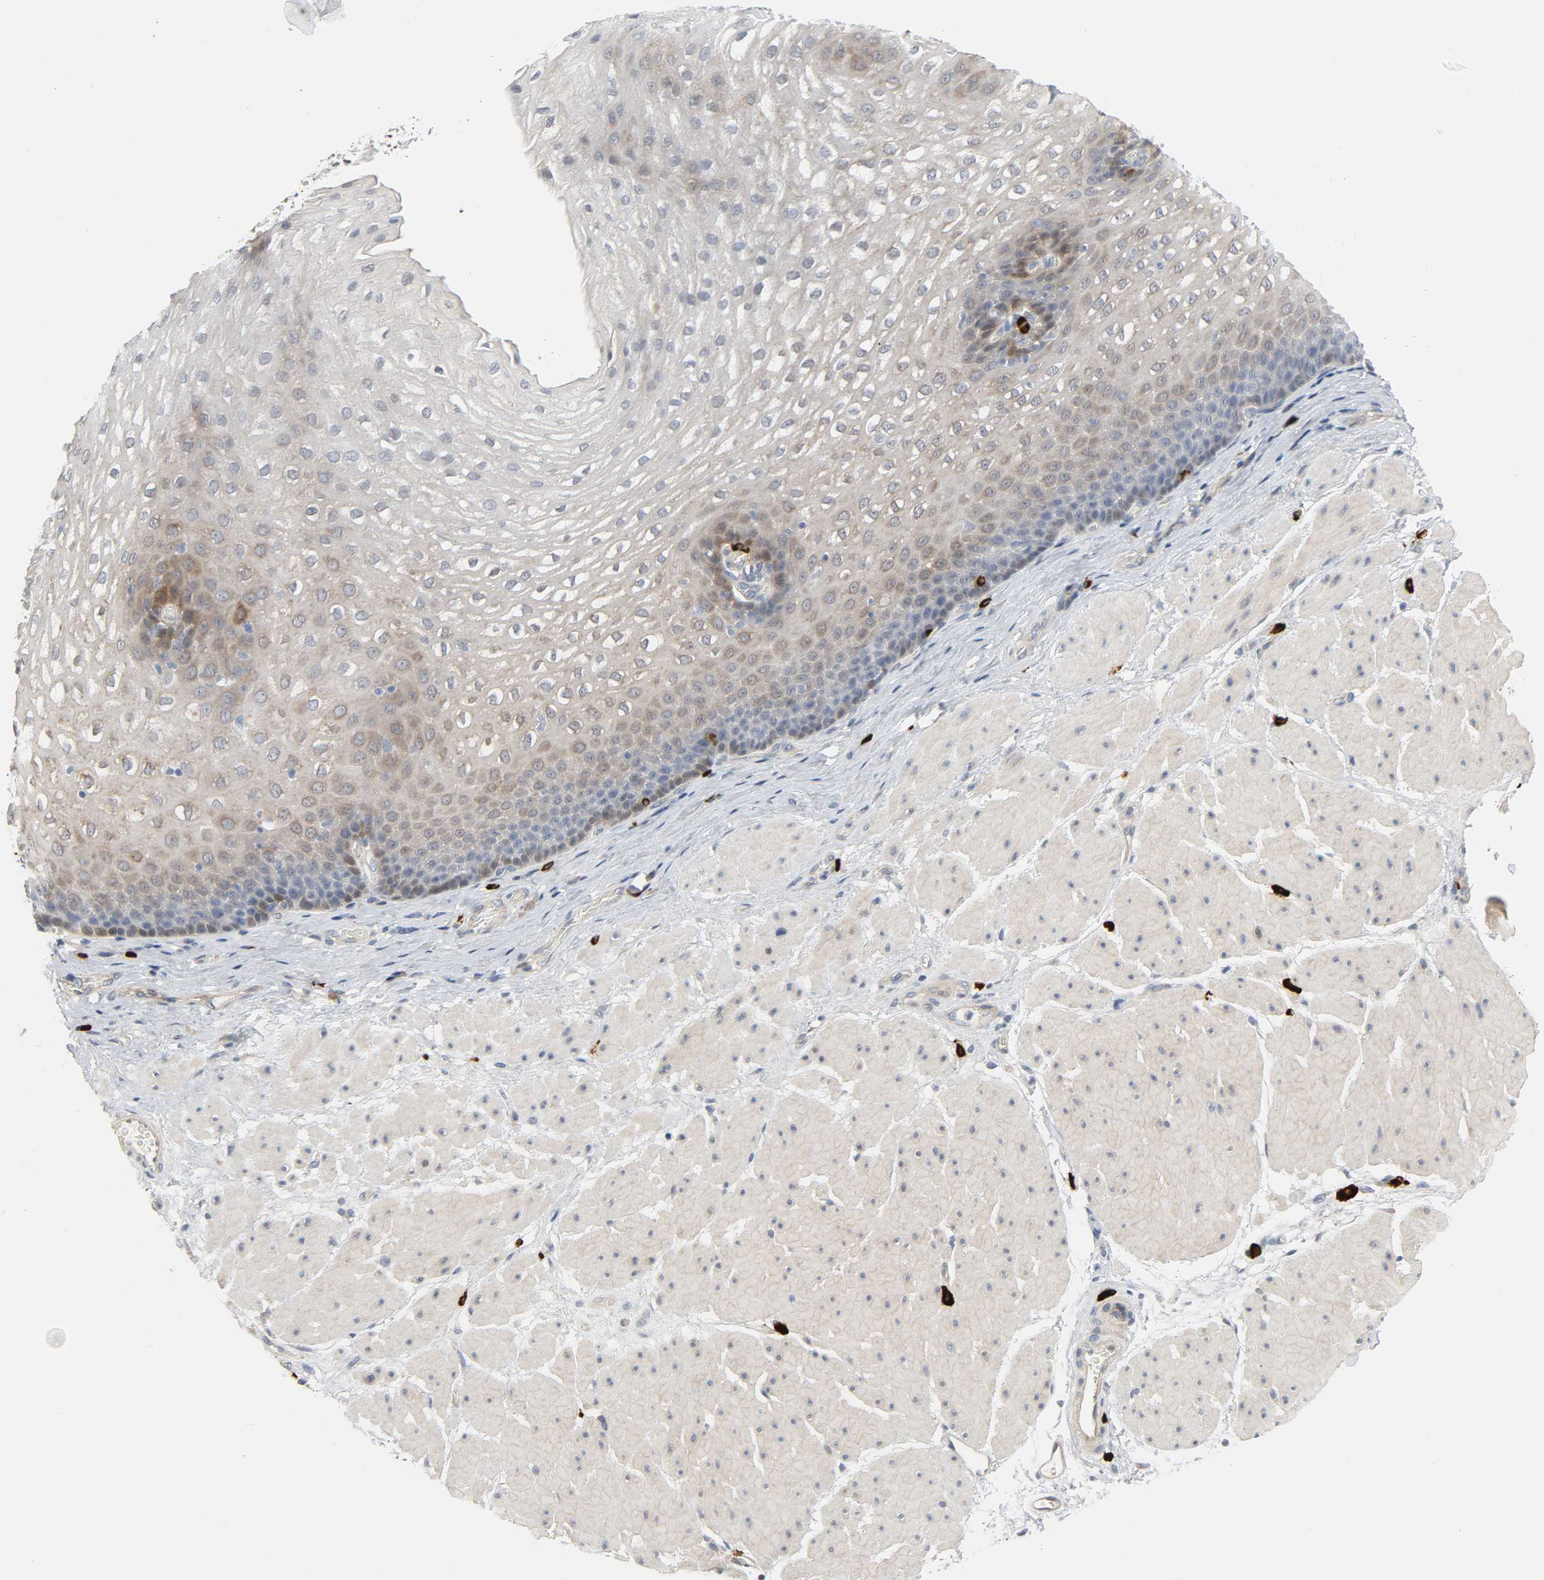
{"staining": {"intensity": "moderate", "quantity": "25%-75%", "location": "cytoplasmic/membranous"}, "tissue": "esophagus", "cell_type": "Squamous epithelial cells", "image_type": "normal", "snomed": [{"axis": "morphology", "description": "Normal tissue, NOS"}, {"axis": "topography", "description": "Esophagus"}], "caption": "Squamous epithelial cells demonstrate medium levels of moderate cytoplasmic/membranous positivity in about 25%-75% of cells in benign esophagus.", "gene": "LIMCH1", "patient": {"sex": "male", "age": 48}}